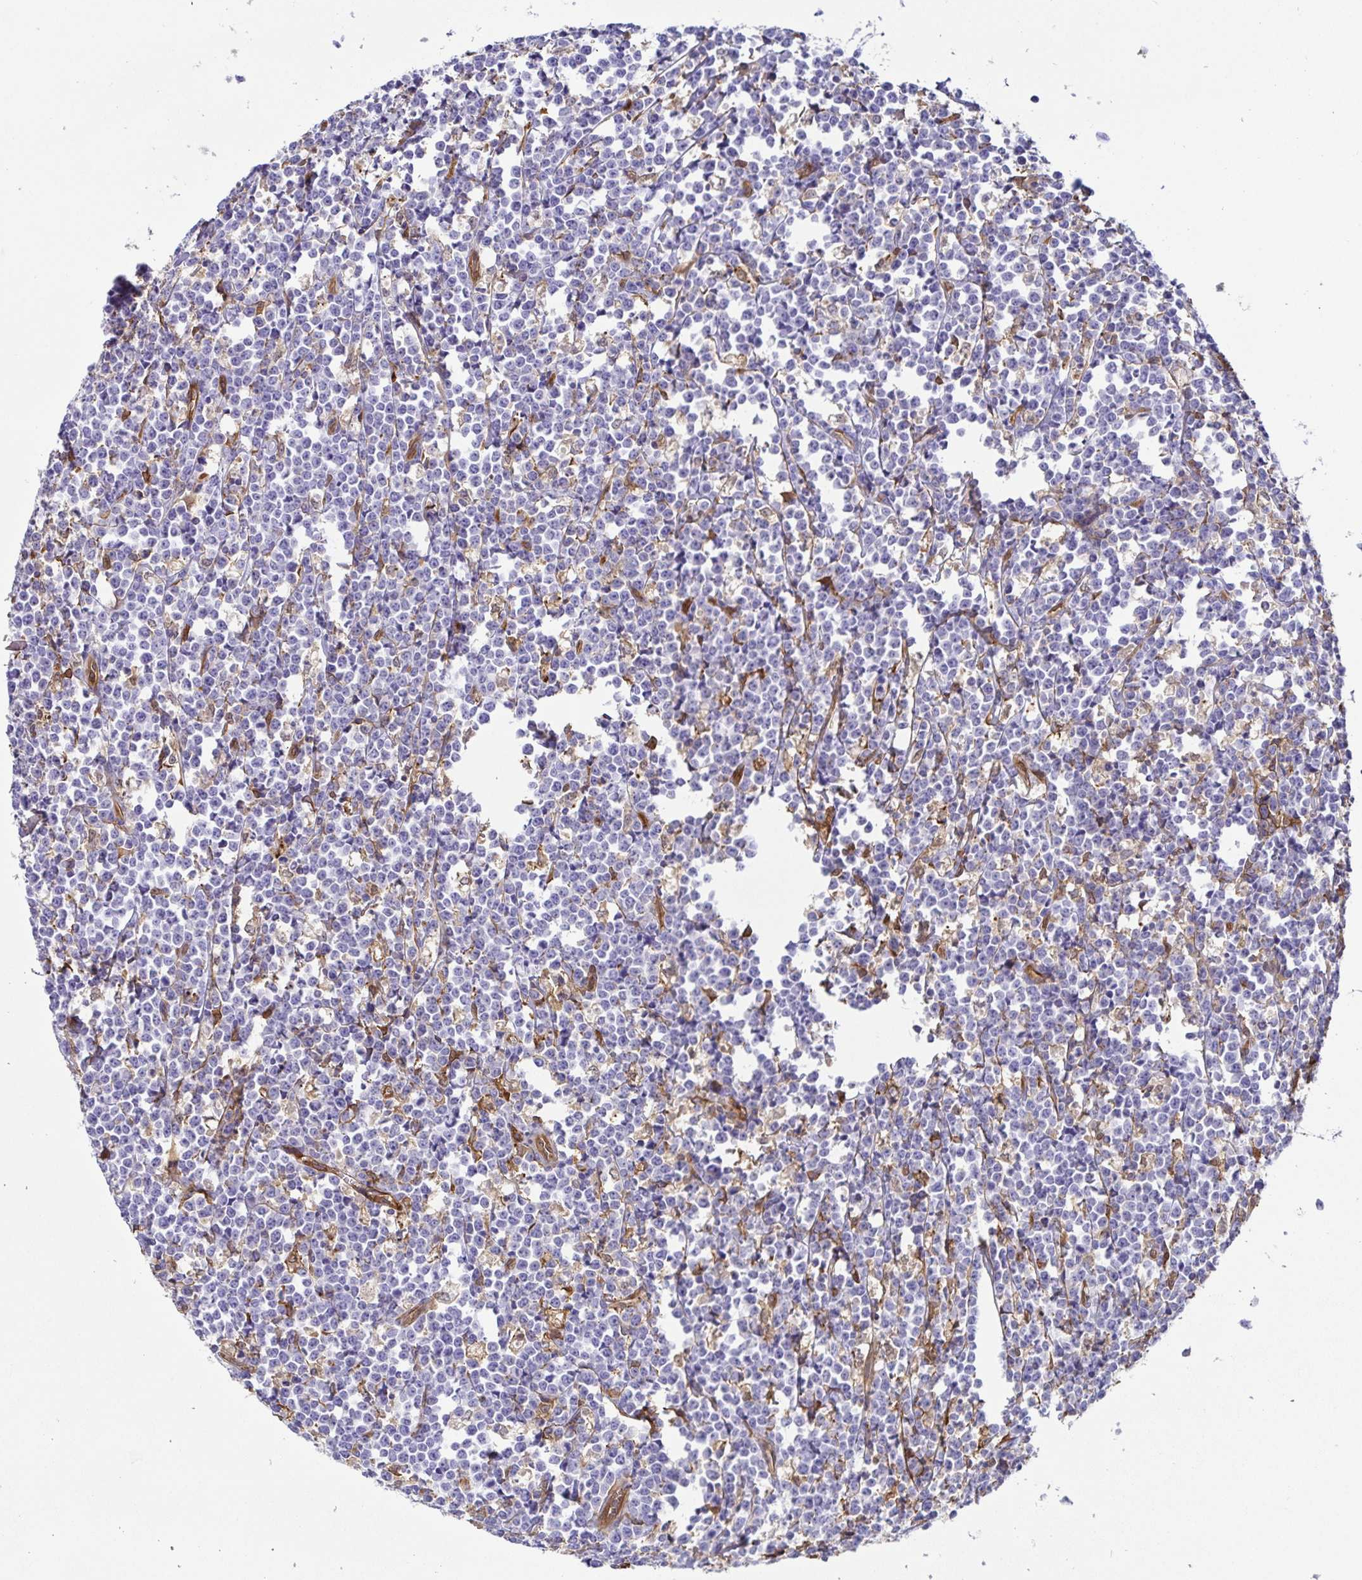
{"staining": {"intensity": "negative", "quantity": "none", "location": "none"}, "tissue": "lymphoma", "cell_type": "Tumor cells", "image_type": "cancer", "snomed": [{"axis": "morphology", "description": "Malignant lymphoma, non-Hodgkin's type, High grade"}, {"axis": "topography", "description": "Small intestine"}], "caption": "Immunohistochemical staining of malignant lymphoma, non-Hodgkin's type (high-grade) exhibits no significant expression in tumor cells.", "gene": "ANXA2", "patient": {"sex": "female", "age": 56}}